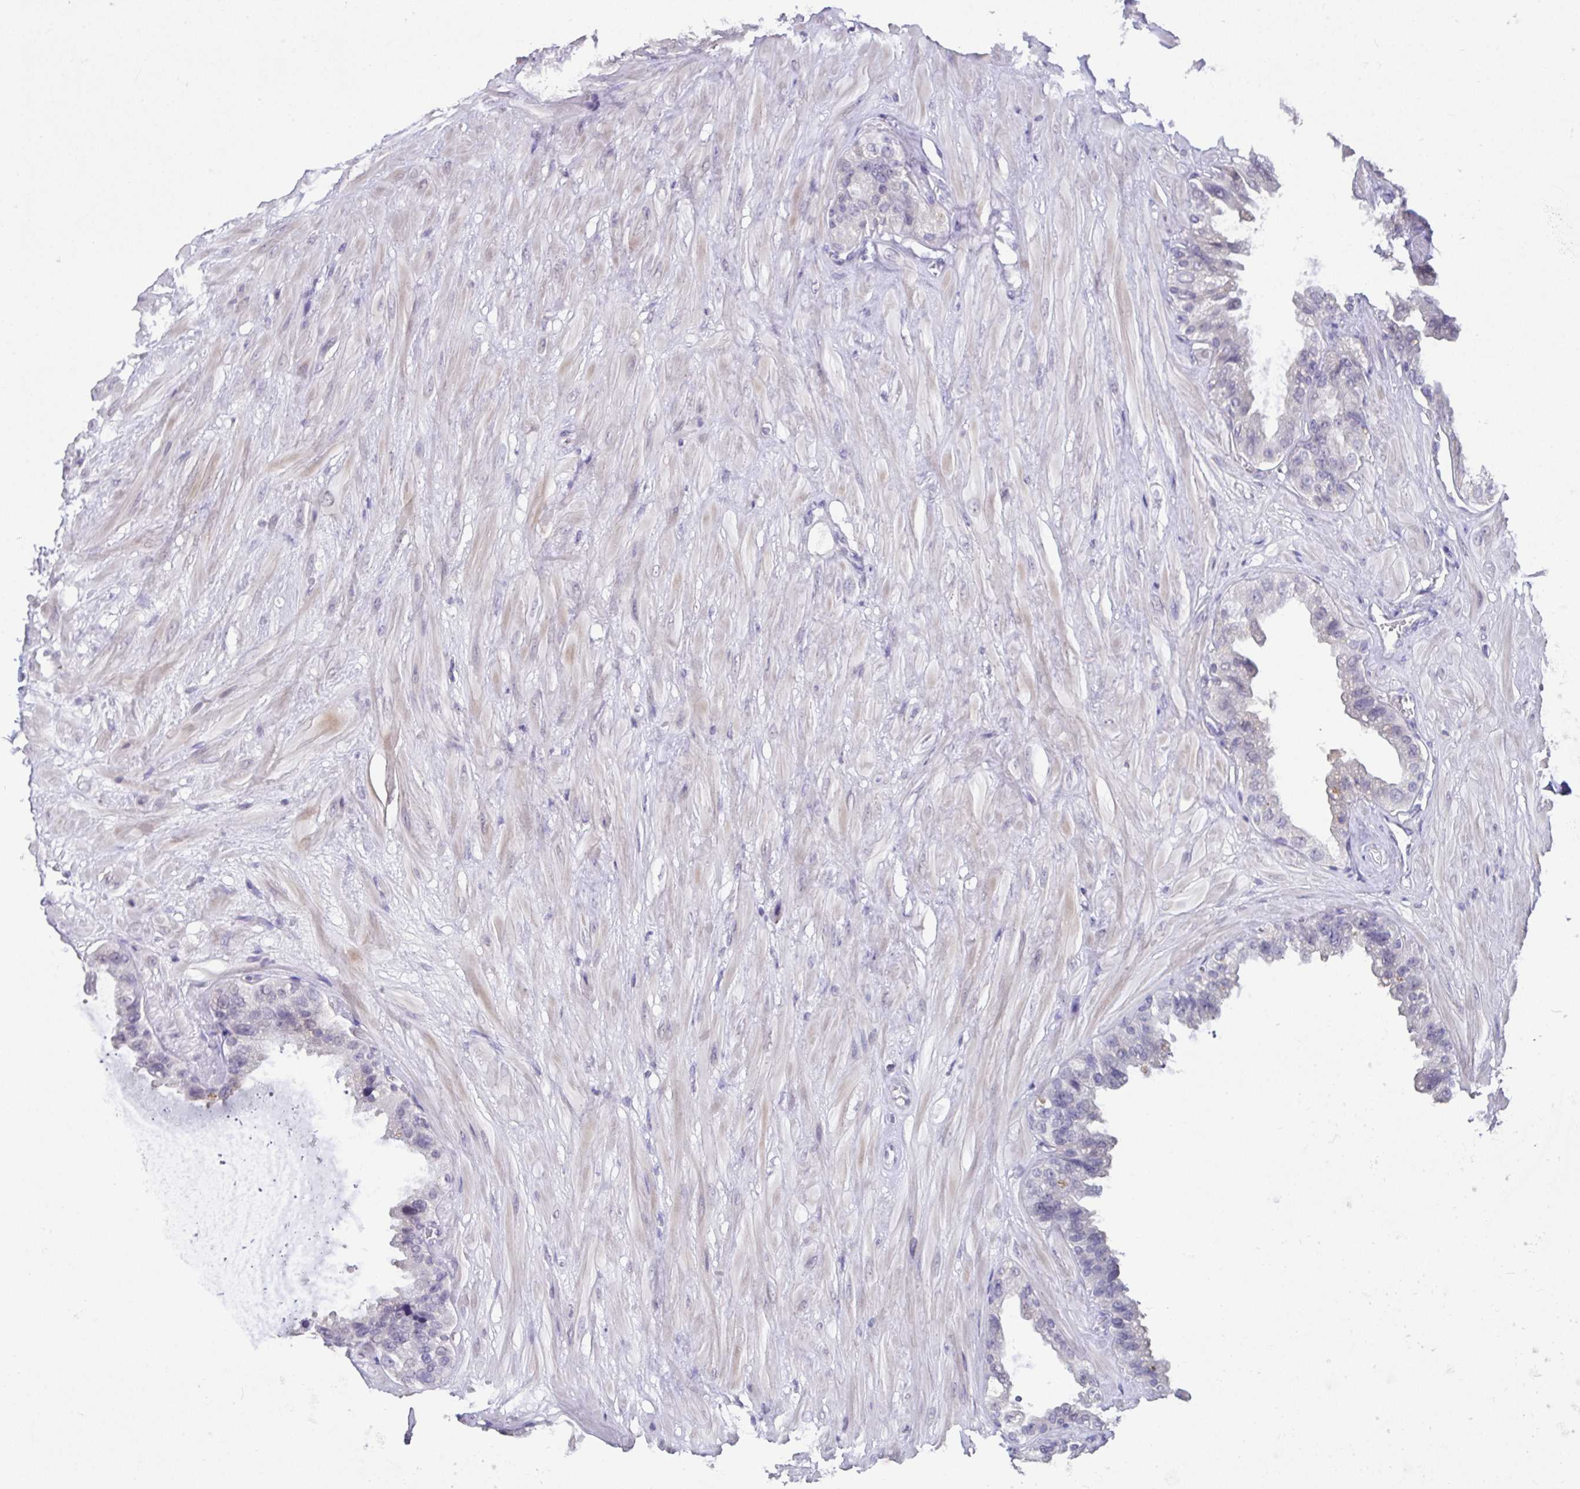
{"staining": {"intensity": "negative", "quantity": "none", "location": "none"}, "tissue": "seminal vesicle", "cell_type": "Glandular cells", "image_type": "normal", "snomed": [{"axis": "morphology", "description": "Normal tissue, NOS"}, {"axis": "topography", "description": "Seminal veicle"}, {"axis": "topography", "description": "Peripheral nerve tissue"}], "caption": "DAB immunohistochemical staining of unremarkable seminal vesicle displays no significant positivity in glandular cells.", "gene": "GLTPD2", "patient": {"sex": "male", "age": 76}}